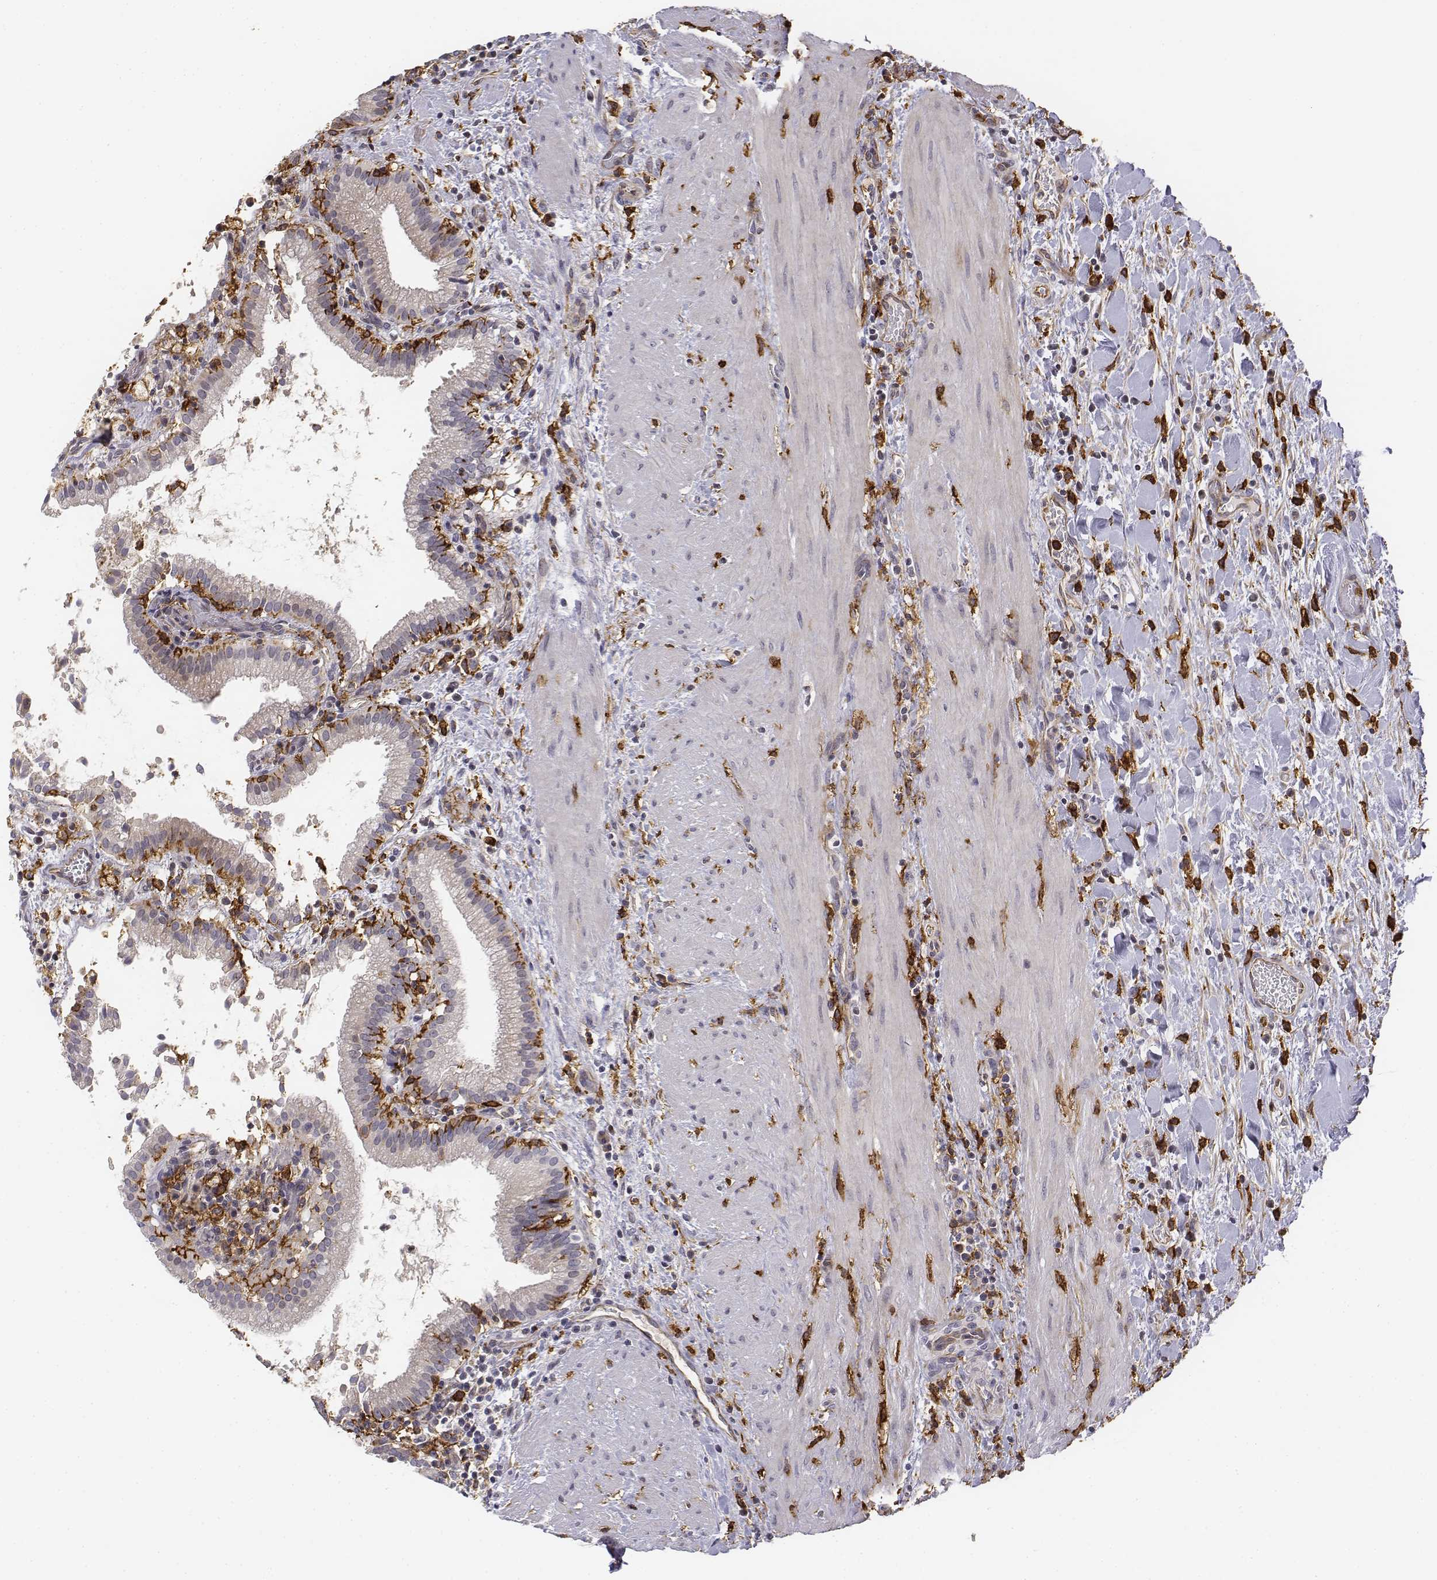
{"staining": {"intensity": "negative", "quantity": "none", "location": "none"}, "tissue": "gallbladder", "cell_type": "Glandular cells", "image_type": "normal", "snomed": [{"axis": "morphology", "description": "Normal tissue, NOS"}, {"axis": "topography", "description": "Gallbladder"}], "caption": "IHC photomicrograph of unremarkable gallbladder: gallbladder stained with DAB demonstrates no significant protein staining in glandular cells. (Immunohistochemistry (ihc), brightfield microscopy, high magnification).", "gene": "CD14", "patient": {"sex": "male", "age": 42}}